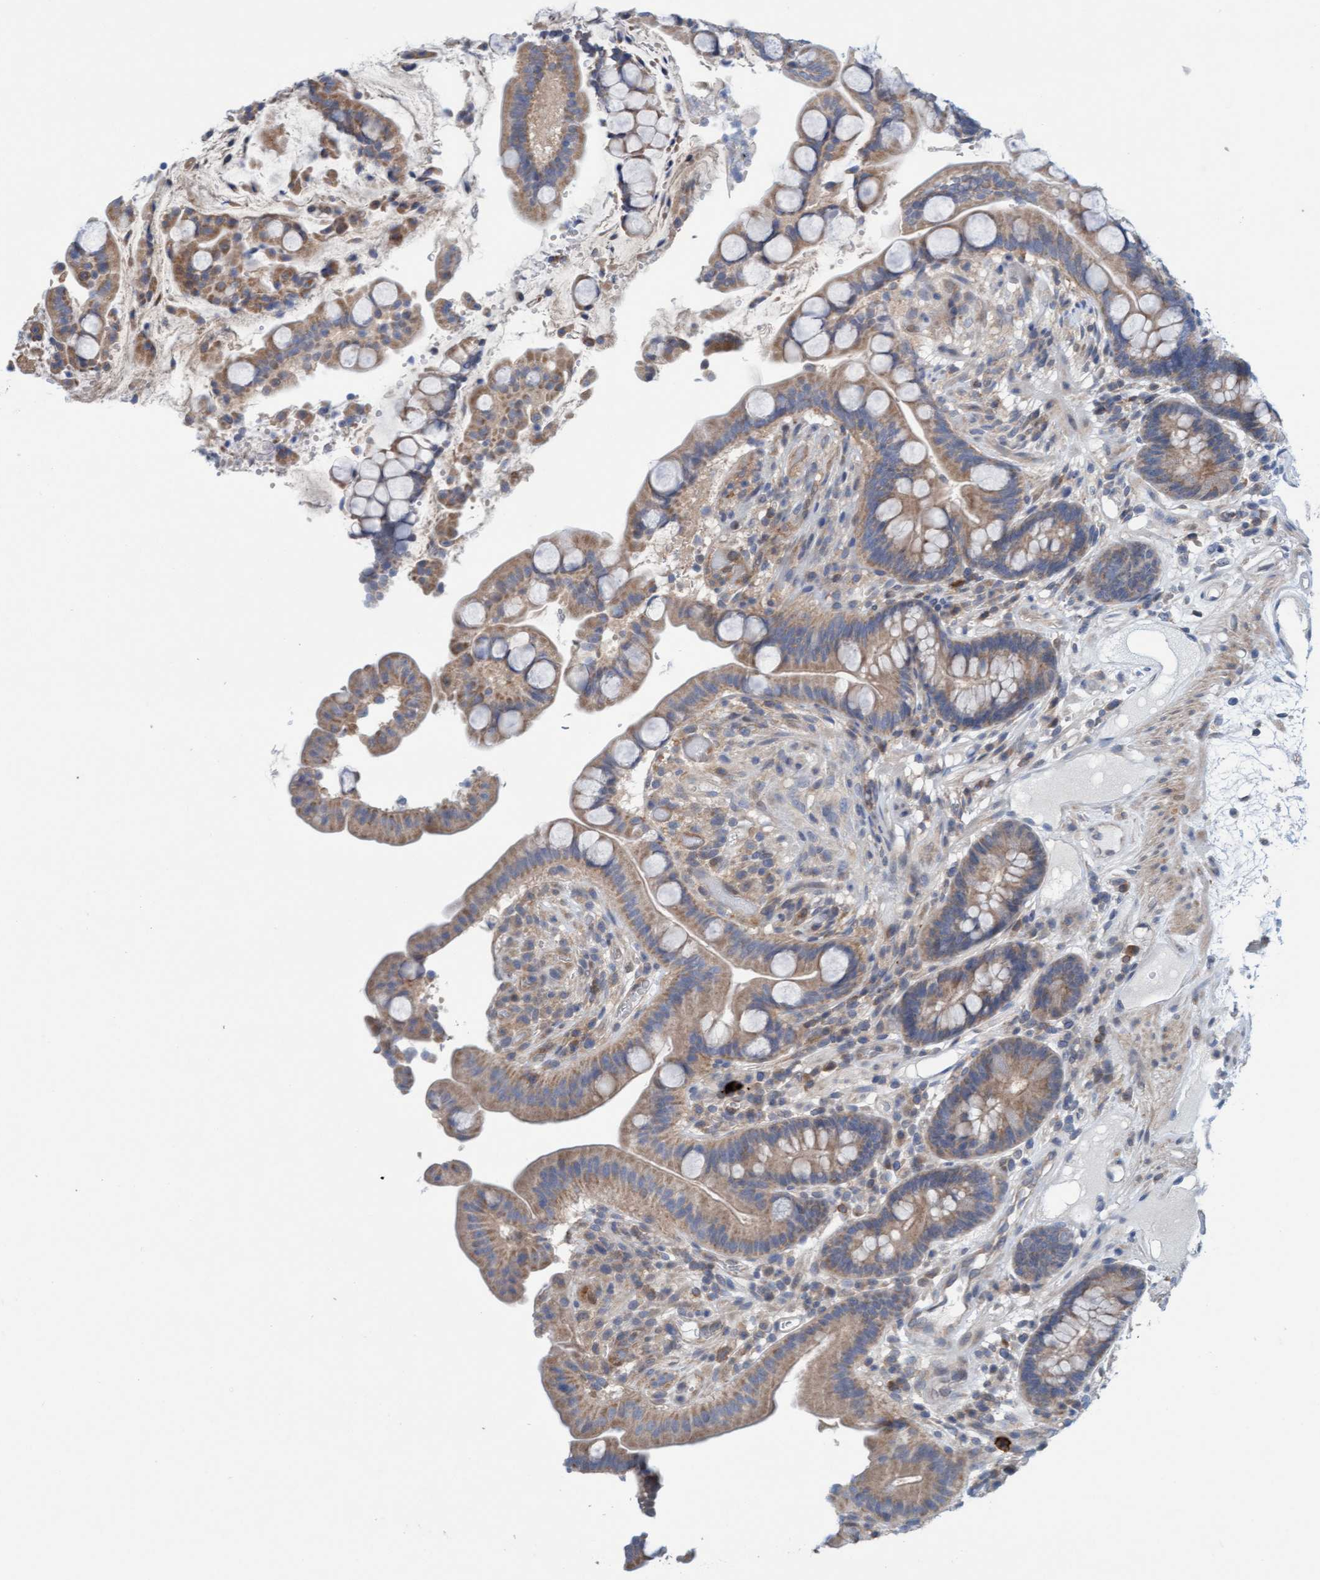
{"staining": {"intensity": "weak", "quantity": "<25%", "location": "cytoplasmic/membranous"}, "tissue": "colon", "cell_type": "Endothelial cells", "image_type": "normal", "snomed": [{"axis": "morphology", "description": "Normal tissue, NOS"}, {"axis": "topography", "description": "Colon"}], "caption": "Immunohistochemistry of benign human colon reveals no positivity in endothelial cells. (Immunohistochemistry, brightfield microscopy, high magnification).", "gene": "KLHL25", "patient": {"sex": "male", "age": 73}}